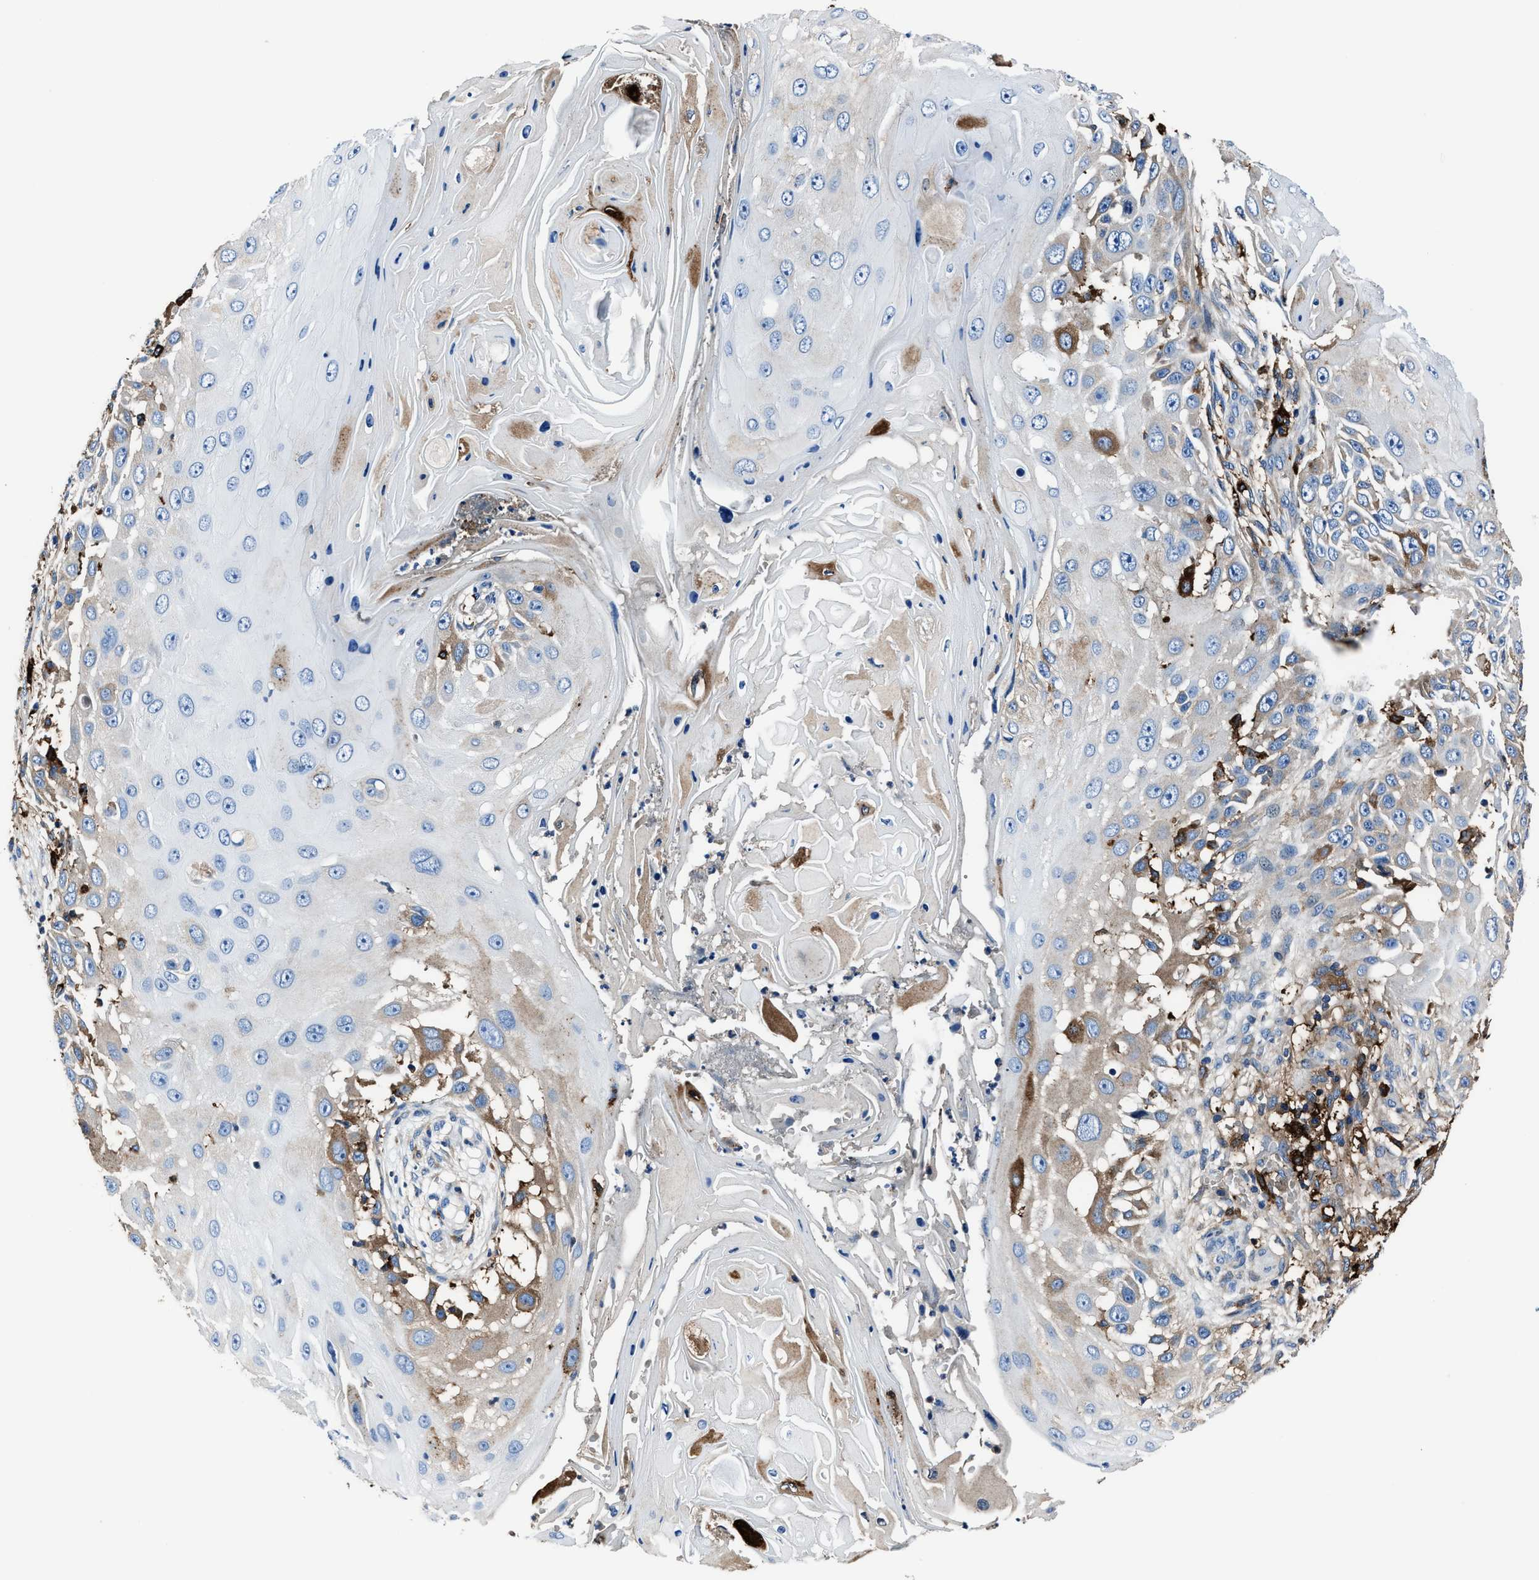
{"staining": {"intensity": "moderate", "quantity": "<25%", "location": "cytoplasmic/membranous"}, "tissue": "skin cancer", "cell_type": "Tumor cells", "image_type": "cancer", "snomed": [{"axis": "morphology", "description": "Squamous cell carcinoma, NOS"}, {"axis": "topography", "description": "Skin"}], "caption": "Immunohistochemical staining of human skin squamous cell carcinoma exhibits low levels of moderate cytoplasmic/membranous expression in approximately <25% of tumor cells. Using DAB (3,3'-diaminobenzidine) (brown) and hematoxylin (blue) stains, captured at high magnification using brightfield microscopy.", "gene": "FTL", "patient": {"sex": "female", "age": 44}}